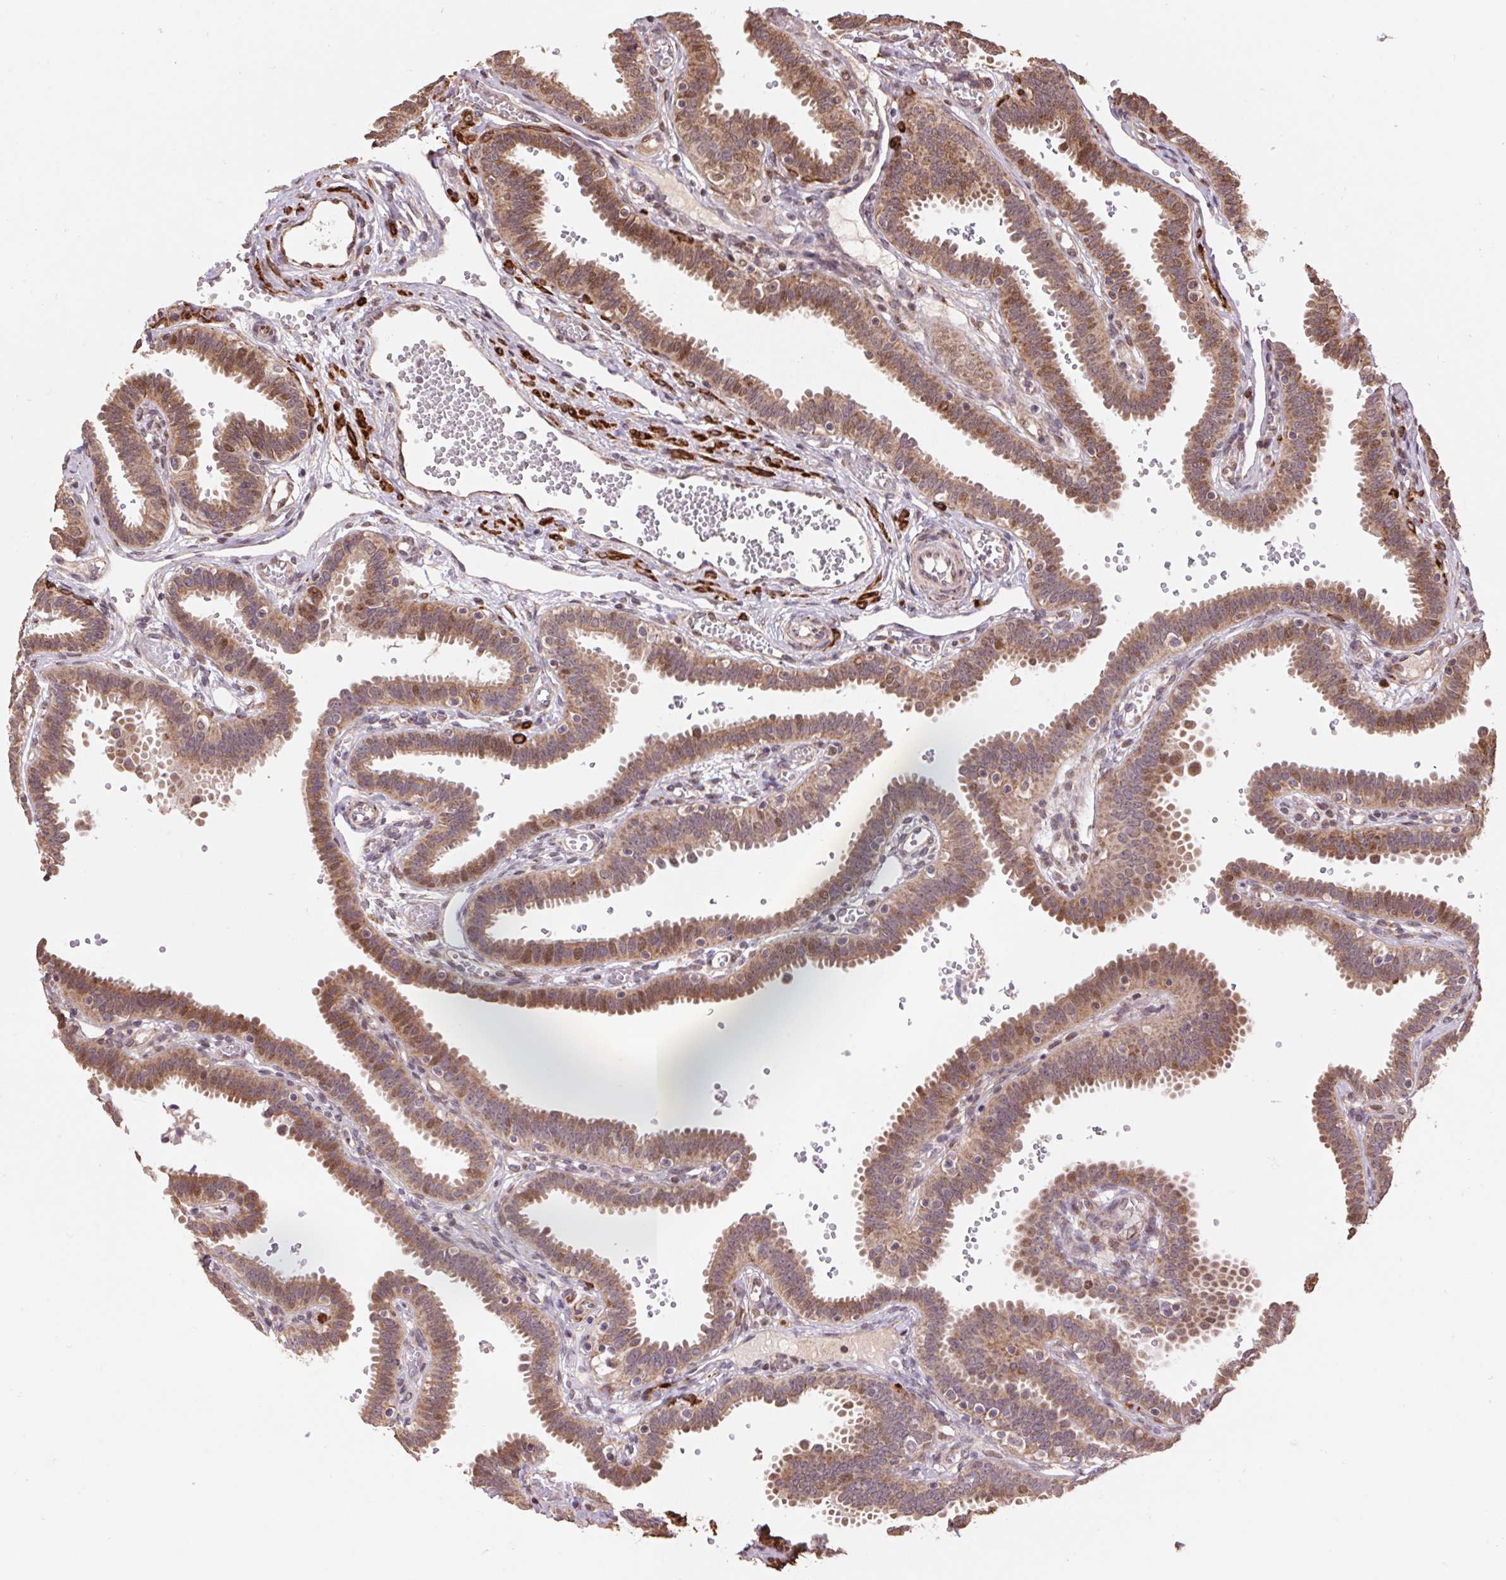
{"staining": {"intensity": "moderate", "quantity": ">75%", "location": "cytoplasmic/membranous"}, "tissue": "fallopian tube", "cell_type": "Glandular cells", "image_type": "normal", "snomed": [{"axis": "morphology", "description": "Normal tissue, NOS"}, {"axis": "topography", "description": "Fallopian tube"}], "caption": "This image displays immunohistochemistry staining of normal fallopian tube, with medium moderate cytoplasmic/membranous expression in approximately >75% of glandular cells.", "gene": "PDHA1", "patient": {"sex": "female", "age": 37}}